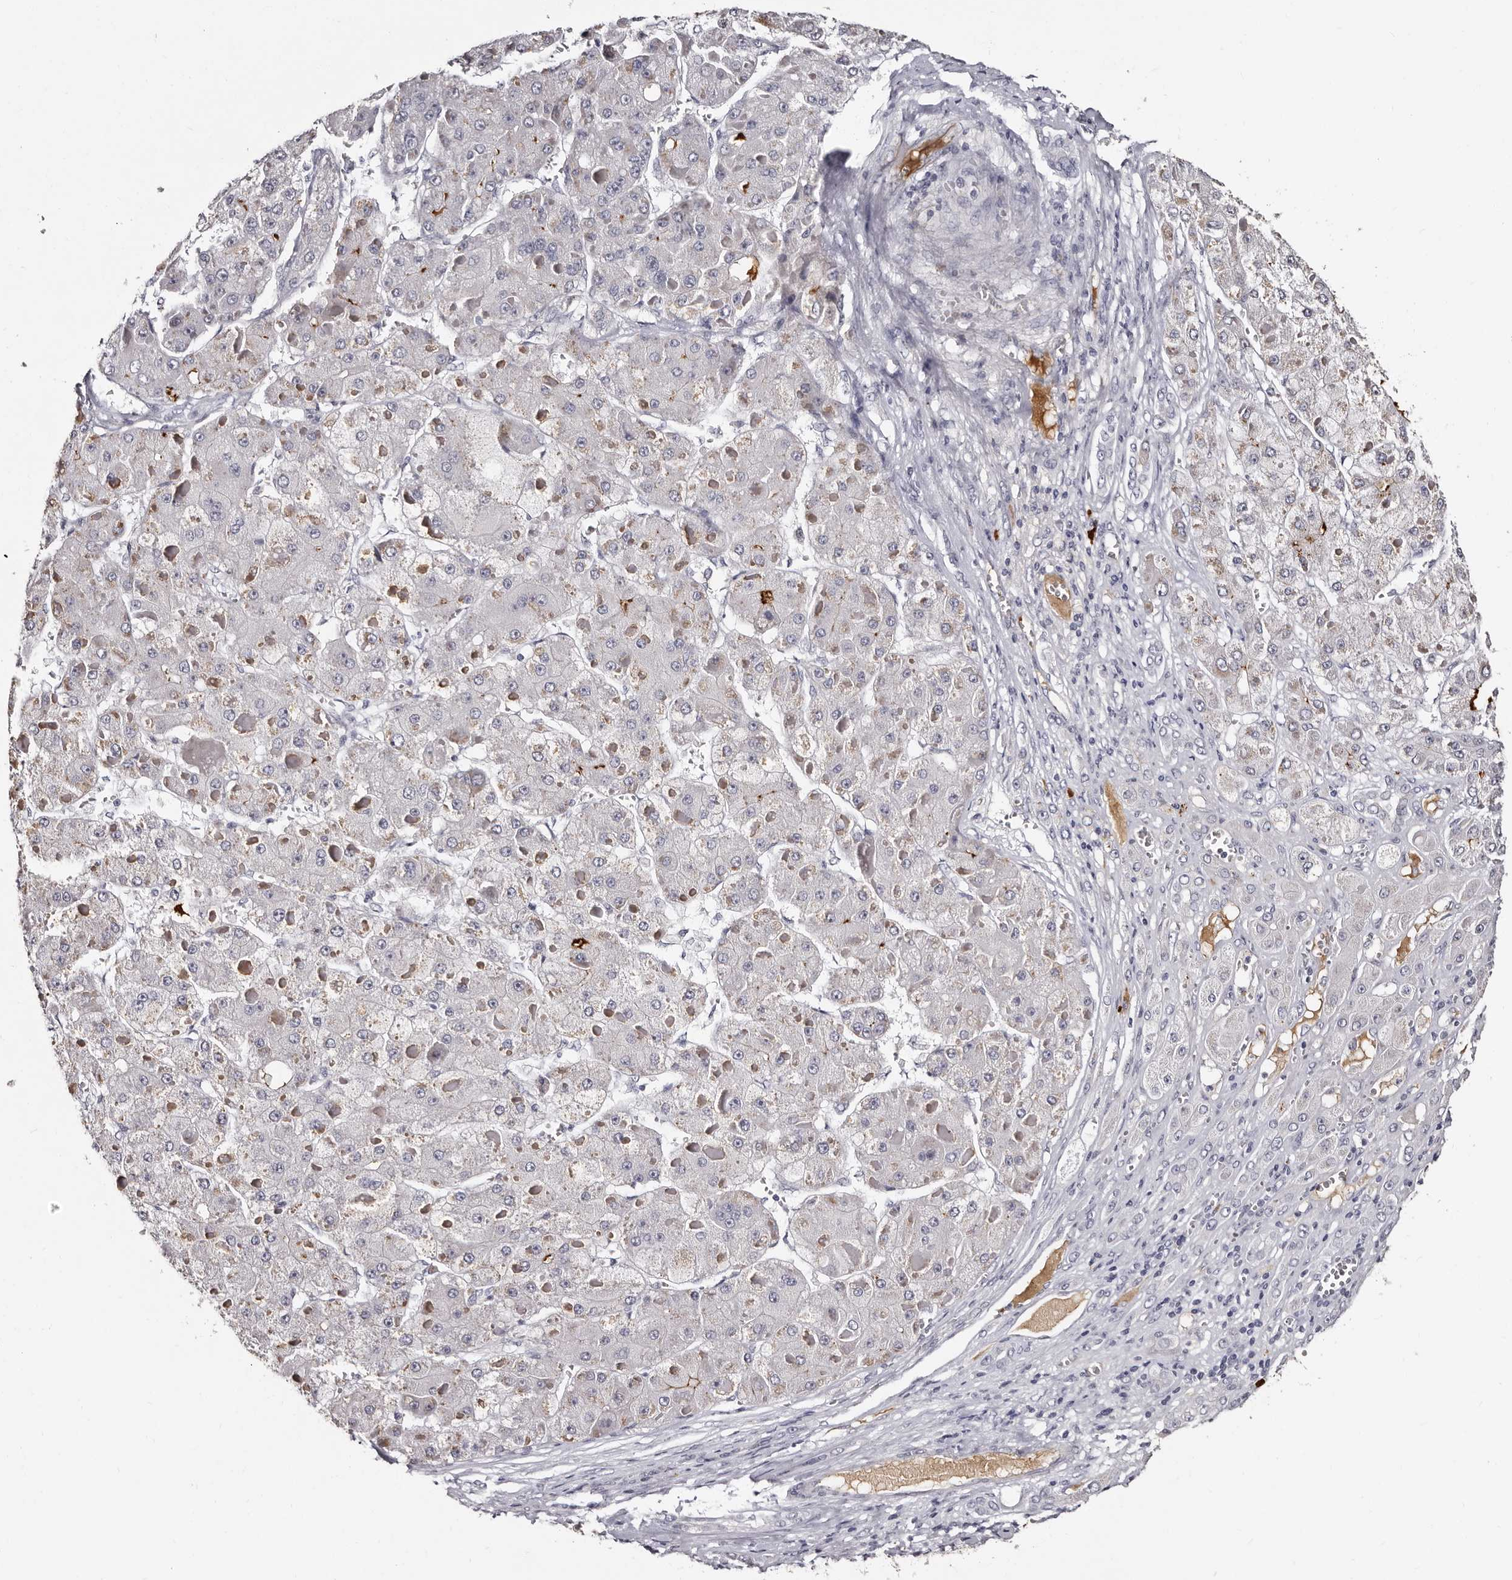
{"staining": {"intensity": "negative", "quantity": "none", "location": "none"}, "tissue": "liver cancer", "cell_type": "Tumor cells", "image_type": "cancer", "snomed": [{"axis": "morphology", "description": "Carcinoma, Hepatocellular, NOS"}, {"axis": "topography", "description": "Liver"}], "caption": "This photomicrograph is of hepatocellular carcinoma (liver) stained with IHC to label a protein in brown with the nuclei are counter-stained blue. There is no staining in tumor cells.", "gene": "TBC1D22B", "patient": {"sex": "female", "age": 73}}